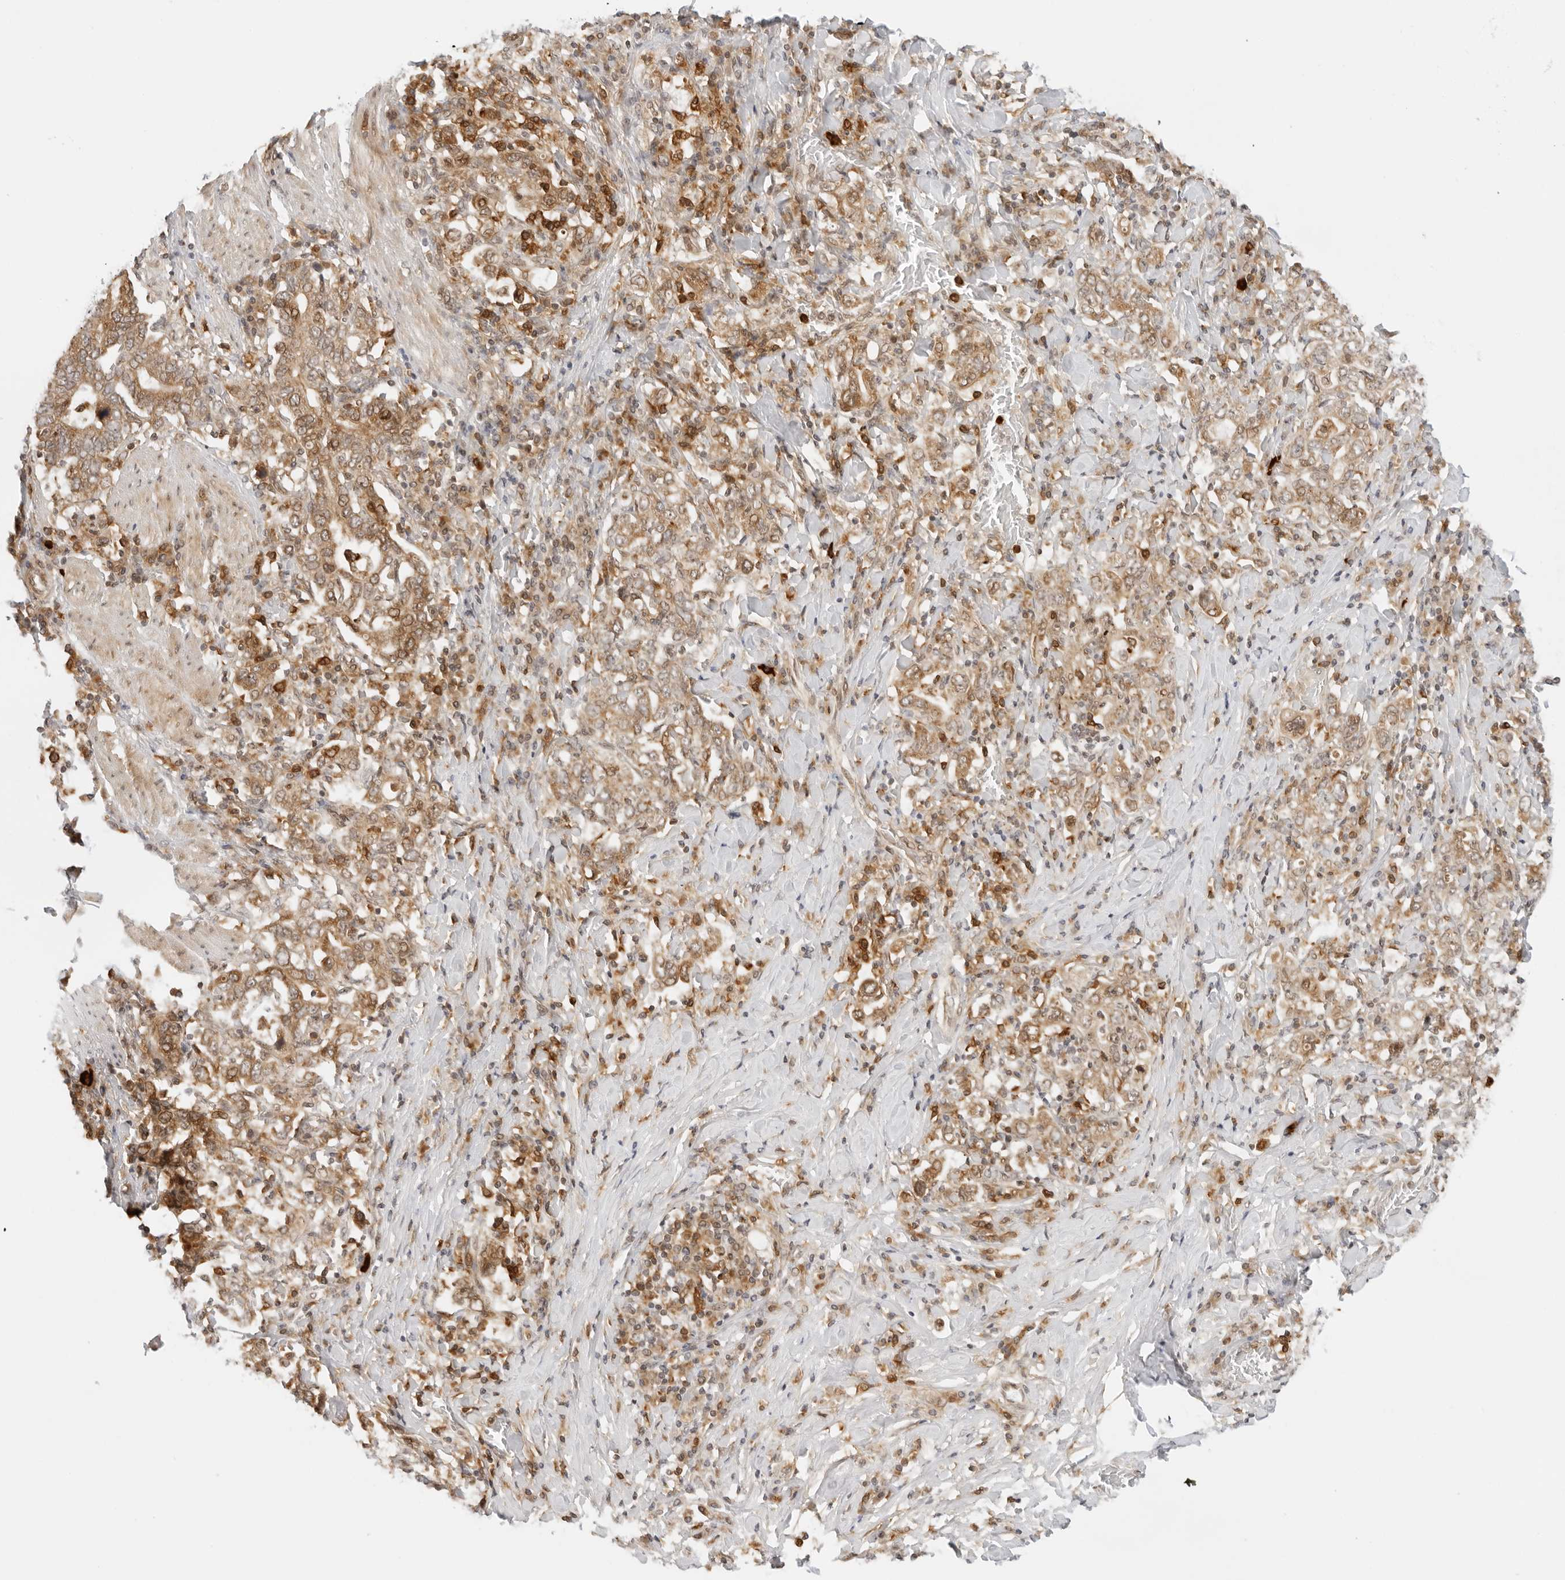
{"staining": {"intensity": "moderate", "quantity": ">75%", "location": "cytoplasmic/membranous"}, "tissue": "stomach cancer", "cell_type": "Tumor cells", "image_type": "cancer", "snomed": [{"axis": "morphology", "description": "Adenocarcinoma, NOS"}, {"axis": "topography", "description": "Stomach, upper"}], "caption": "Tumor cells reveal medium levels of moderate cytoplasmic/membranous expression in approximately >75% of cells in adenocarcinoma (stomach).", "gene": "RC3H1", "patient": {"sex": "male", "age": 62}}